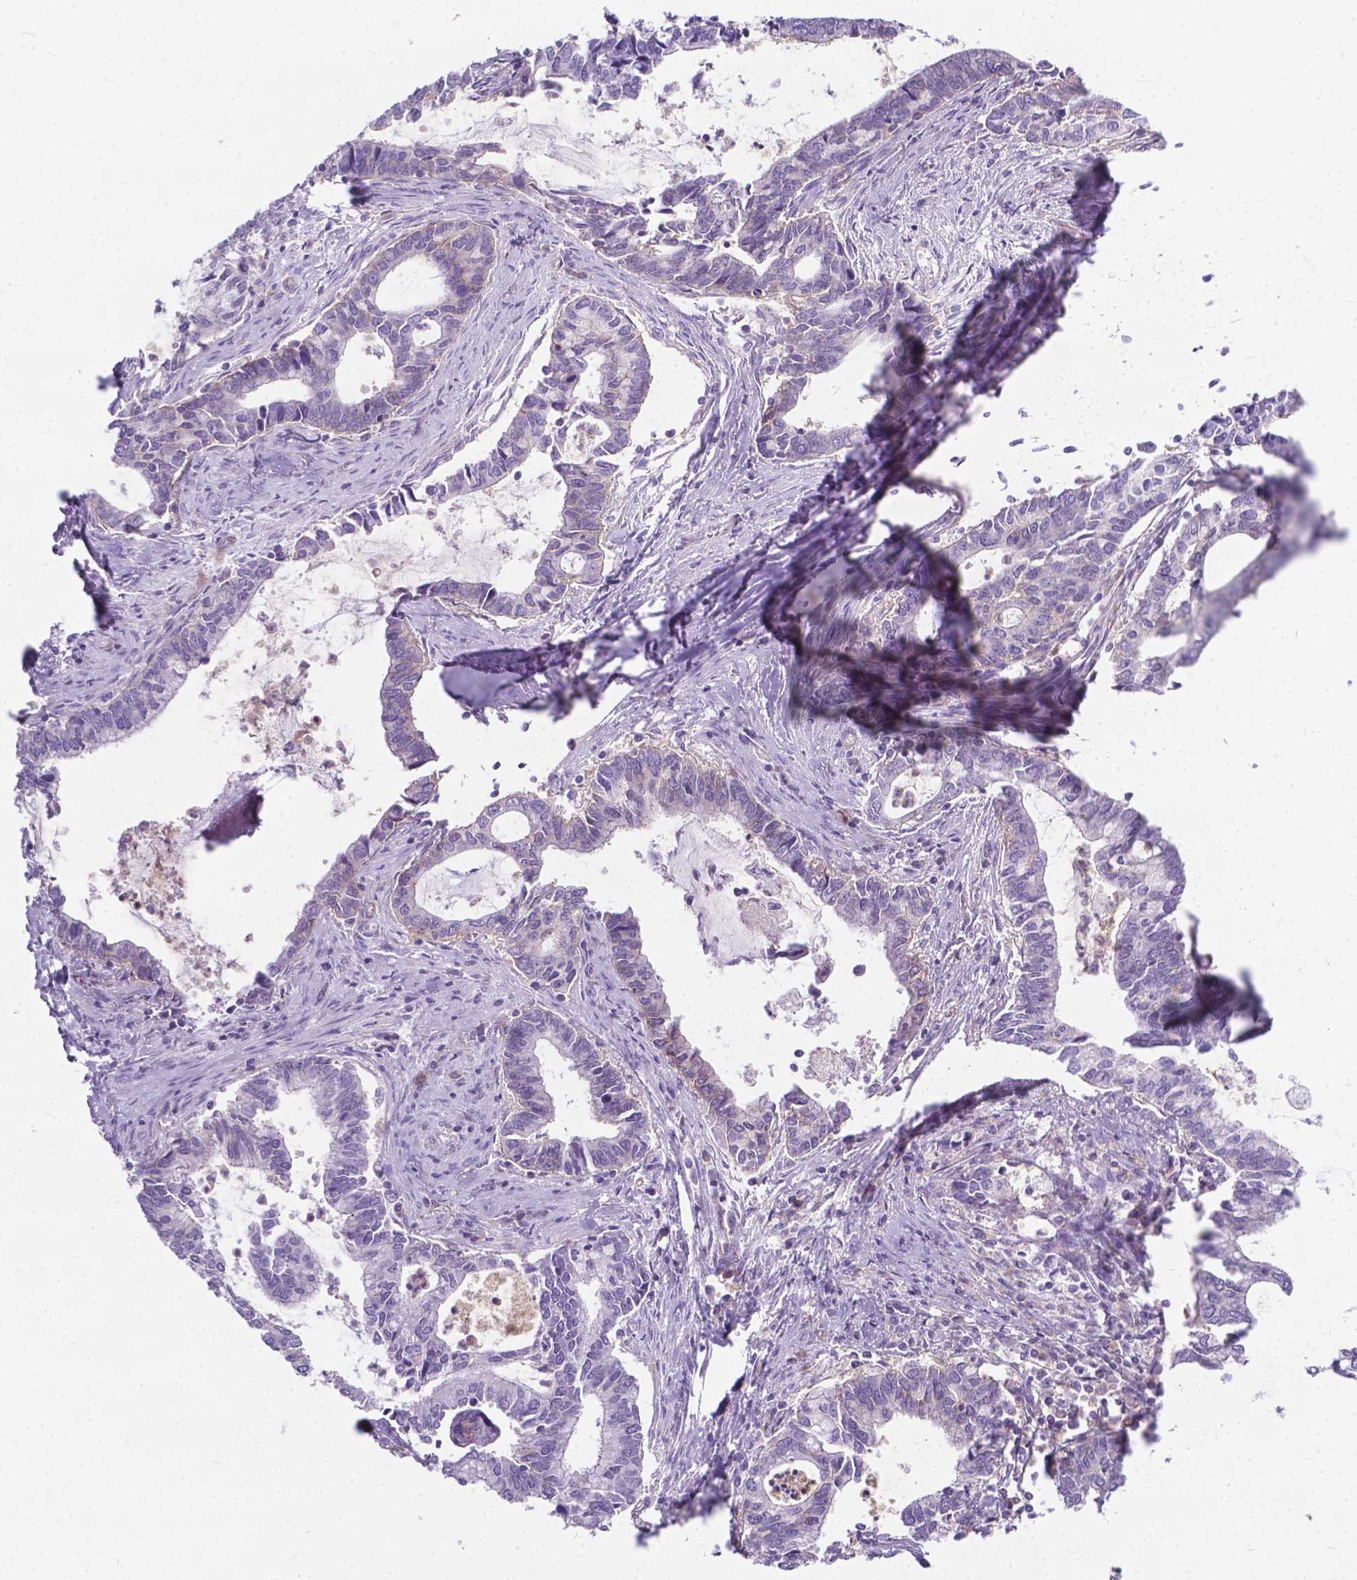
{"staining": {"intensity": "negative", "quantity": "none", "location": "none"}, "tissue": "cervical cancer", "cell_type": "Tumor cells", "image_type": "cancer", "snomed": [{"axis": "morphology", "description": "Adenocarcinoma, NOS"}, {"axis": "topography", "description": "Cervix"}], "caption": "DAB immunohistochemical staining of human cervical adenocarcinoma demonstrates no significant positivity in tumor cells. The staining was performed using DAB to visualize the protein expression in brown, while the nuclei were stained in blue with hematoxylin (Magnification: 20x).", "gene": "KIAA0040", "patient": {"sex": "female", "age": 42}}